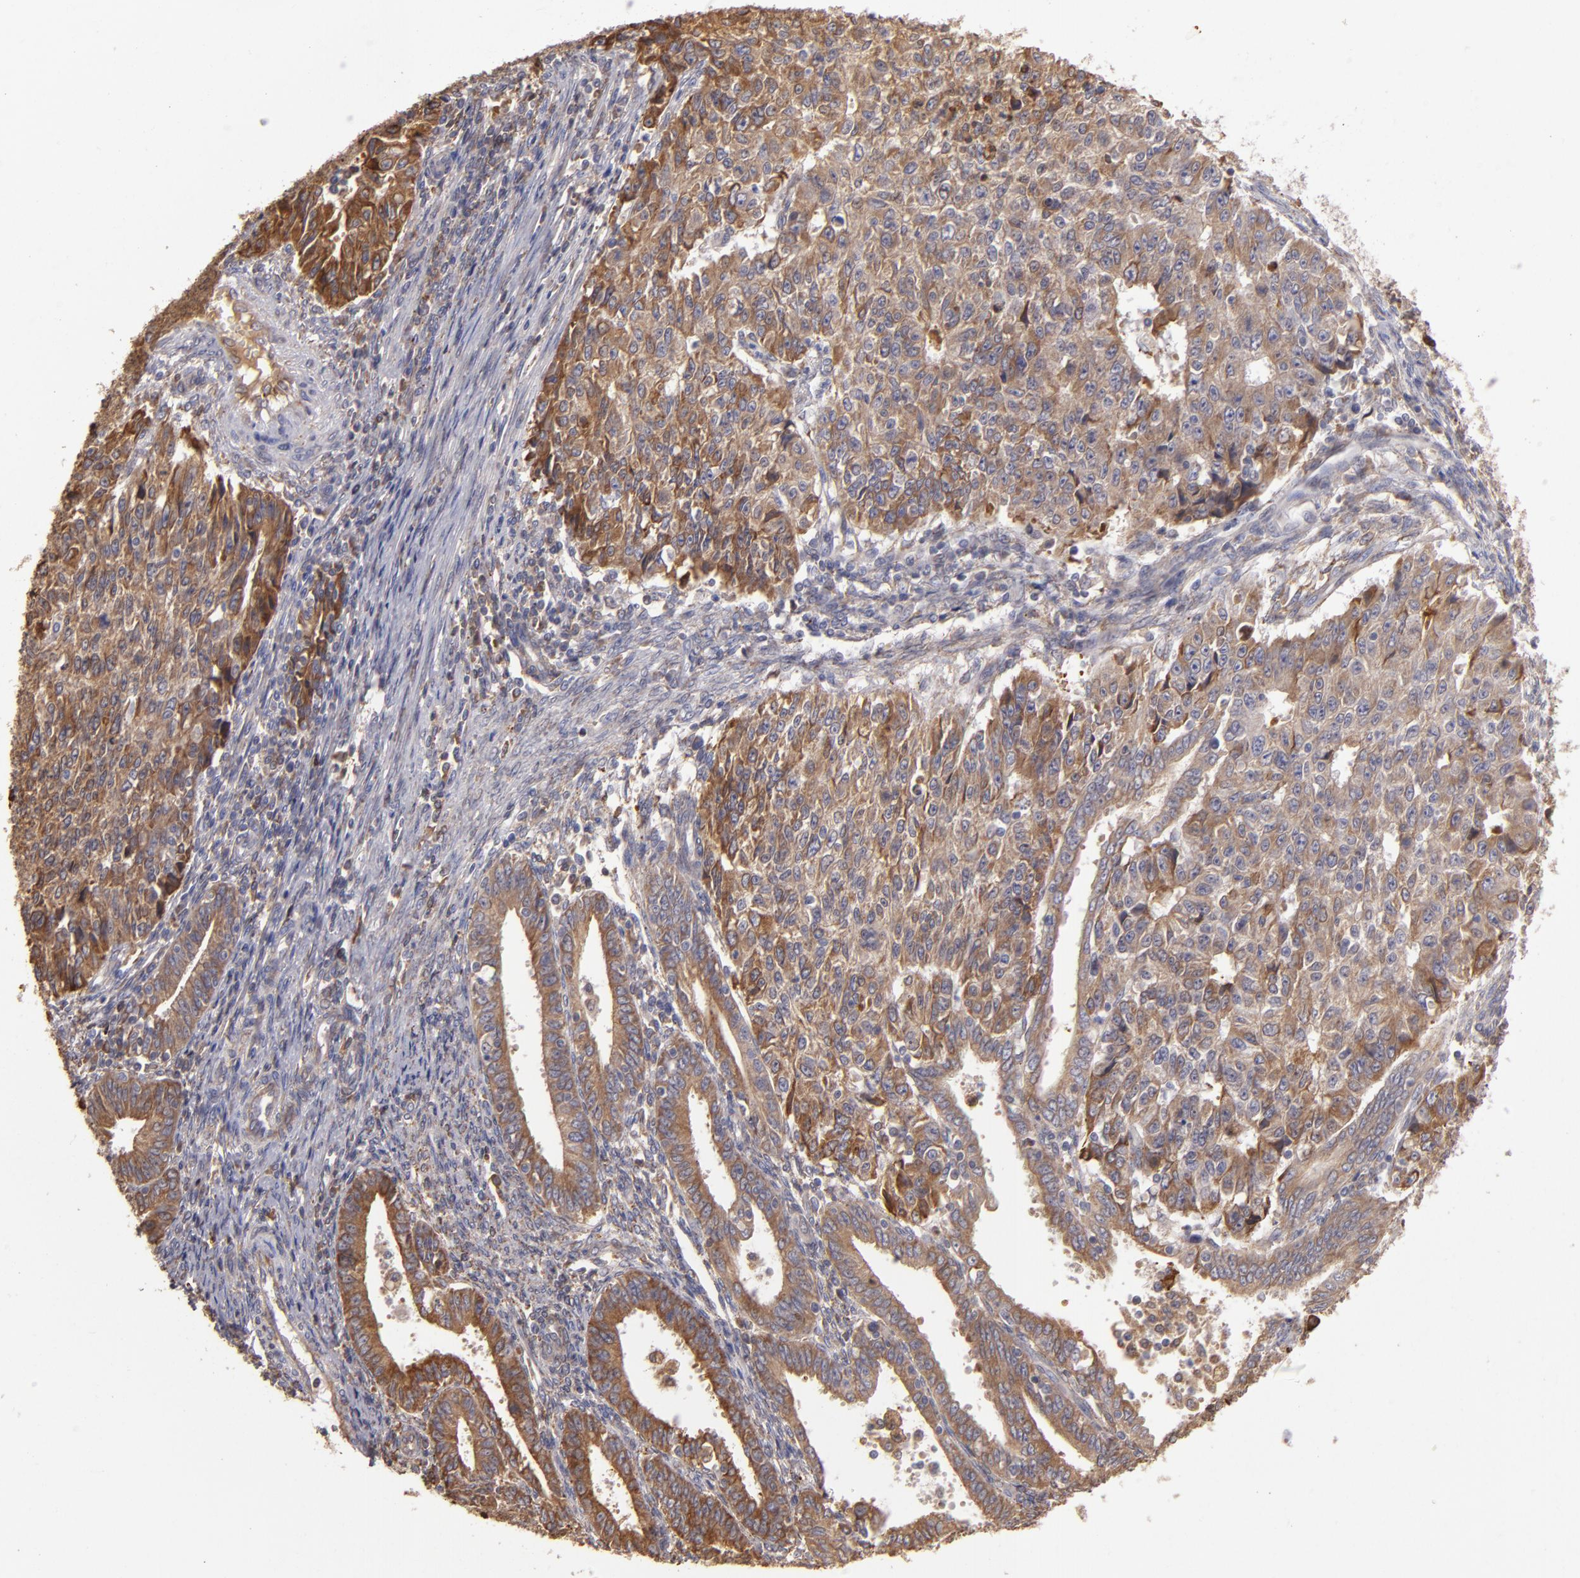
{"staining": {"intensity": "moderate", "quantity": ">75%", "location": "cytoplasmic/membranous"}, "tissue": "endometrial cancer", "cell_type": "Tumor cells", "image_type": "cancer", "snomed": [{"axis": "morphology", "description": "Adenocarcinoma, NOS"}, {"axis": "topography", "description": "Endometrium"}], "caption": "Immunohistochemical staining of endometrial cancer (adenocarcinoma) exhibits medium levels of moderate cytoplasmic/membranous protein positivity in approximately >75% of tumor cells. (IHC, brightfield microscopy, high magnification).", "gene": "CFB", "patient": {"sex": "female", "age": 42}}